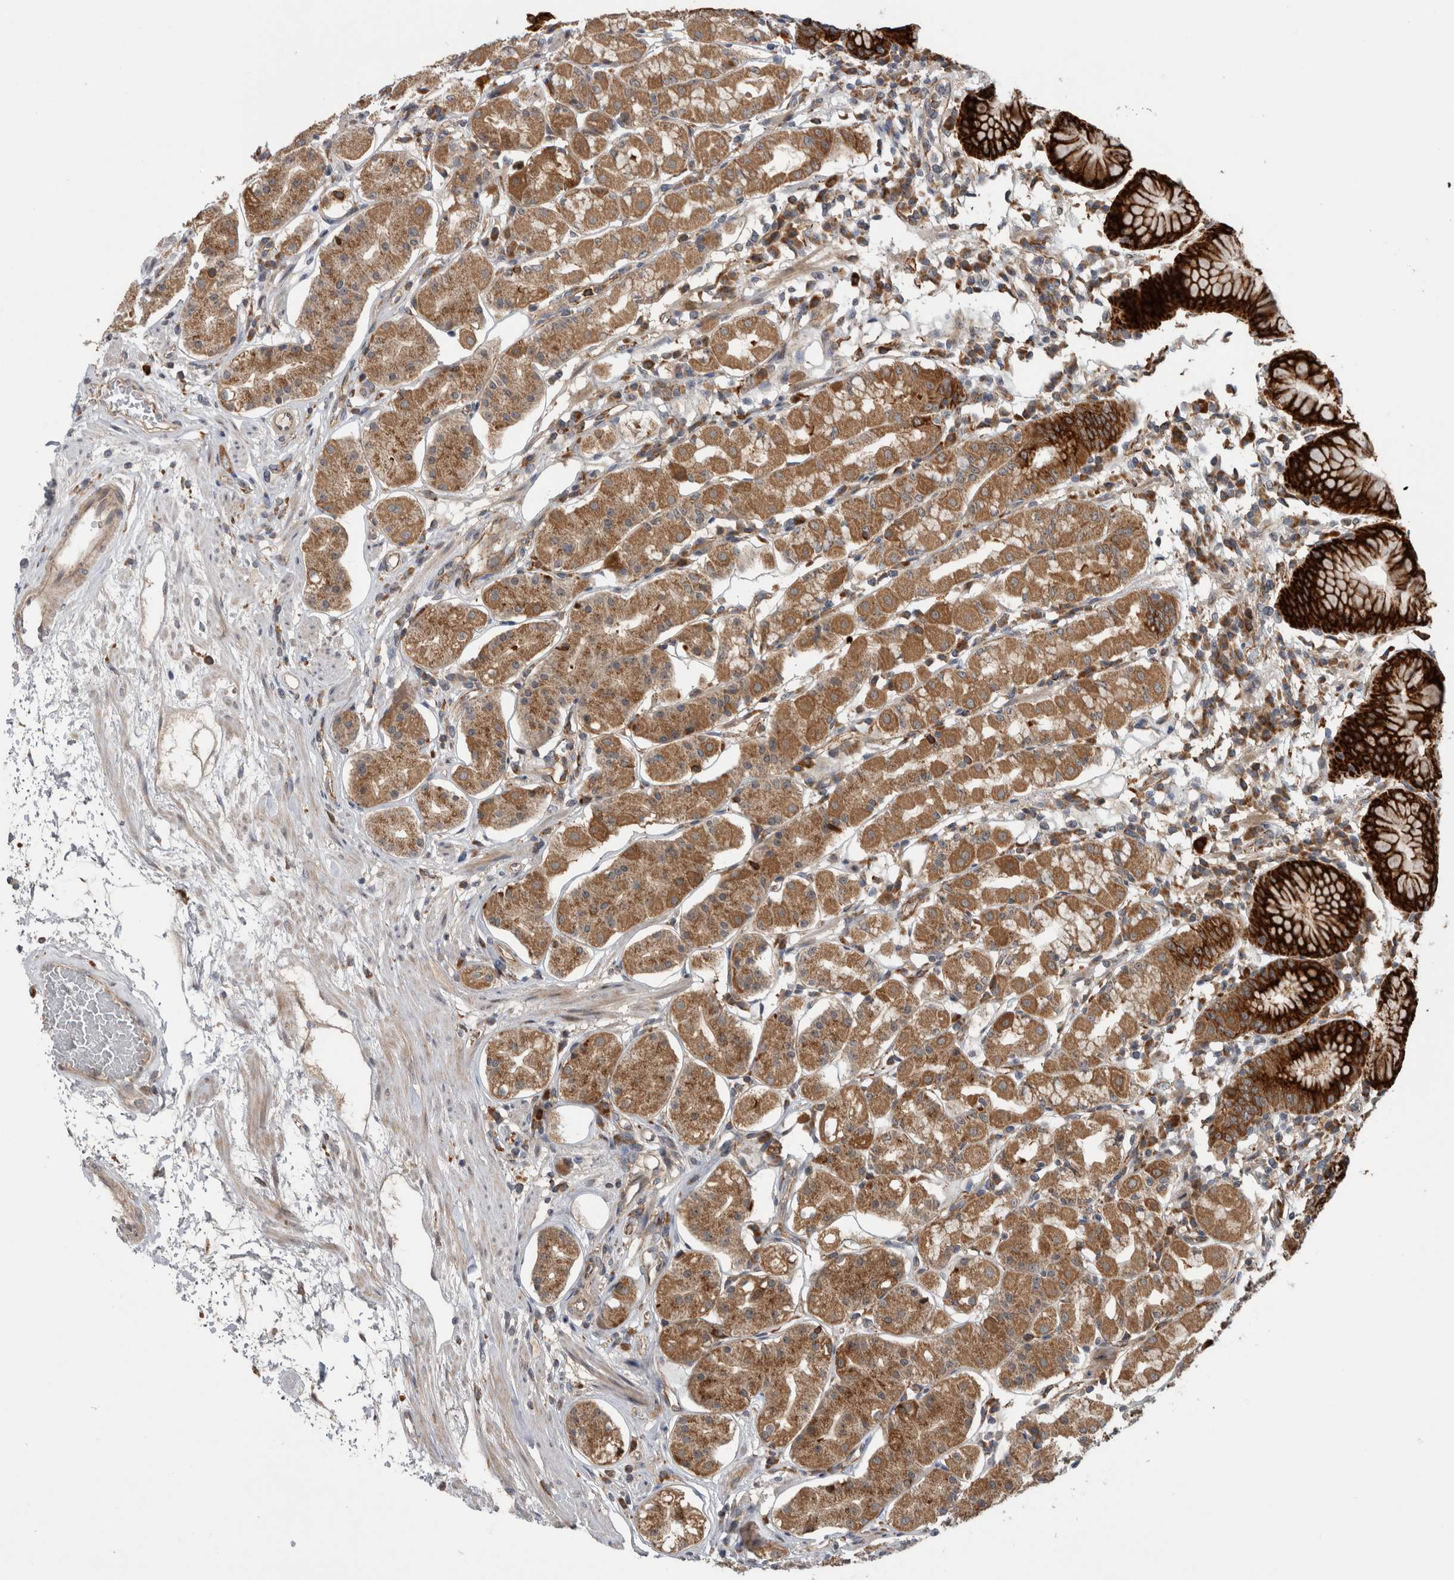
{"staining": {"intensity": "strong", "quantity": ">75%", "location": "cytoplasmic/membranous"}, "tissue": "stomach", "cell_type": "Glandular cells", "image_type": "normal", "snomed": [{"axis": "morphology", "description": "Normal tissue, NOS"}, {"axis": "topography", "description": "Stomach"}, {"axis": "topography", "description": "Stomach, lower"}], "caption": "A brown stain highlights strong cytoplasmic/membranous positivity of a protein in glandular cells of benign human stomach.", "gene": "ADGRL3", "patient": {"sex": "female", "age": 56}}